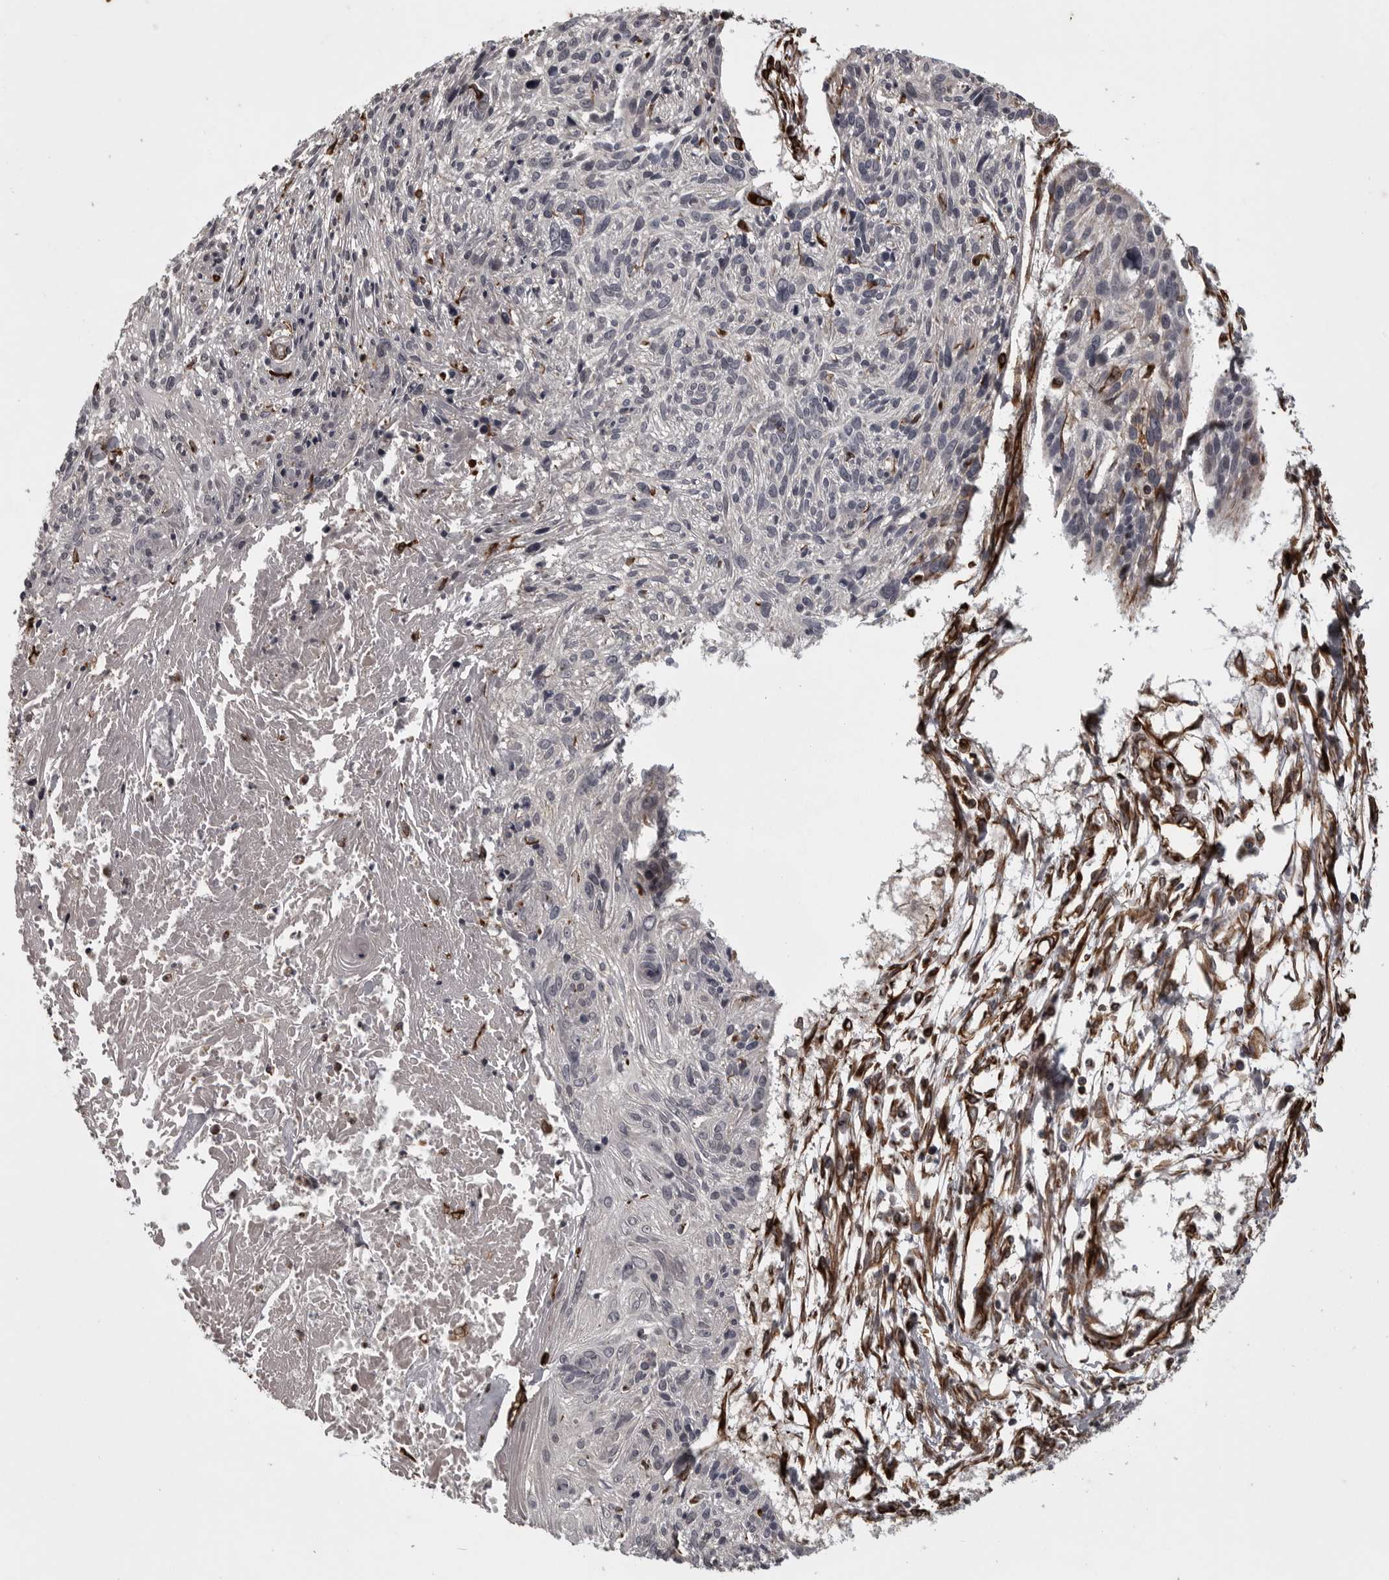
{"staining": {"intensity": "negative", "quantity": "none", "location": "none"}, "tissue": "cervical cancer", "cell_type": "Tumor cells", "image_type": "cancer", "snomed": [{"axis": "morphology", "description": "Squamous cell carcinoma, NOS"}, {"axis": "topography", "description": "Cervix"}], "caption": "Cervical cancer (squamous cell carcinoma) was stained to show a protein in brown. There is no significant positivity in tumor cells.", "gene": "FAAP100", "patient": {"sex": "female", "age": 51}}